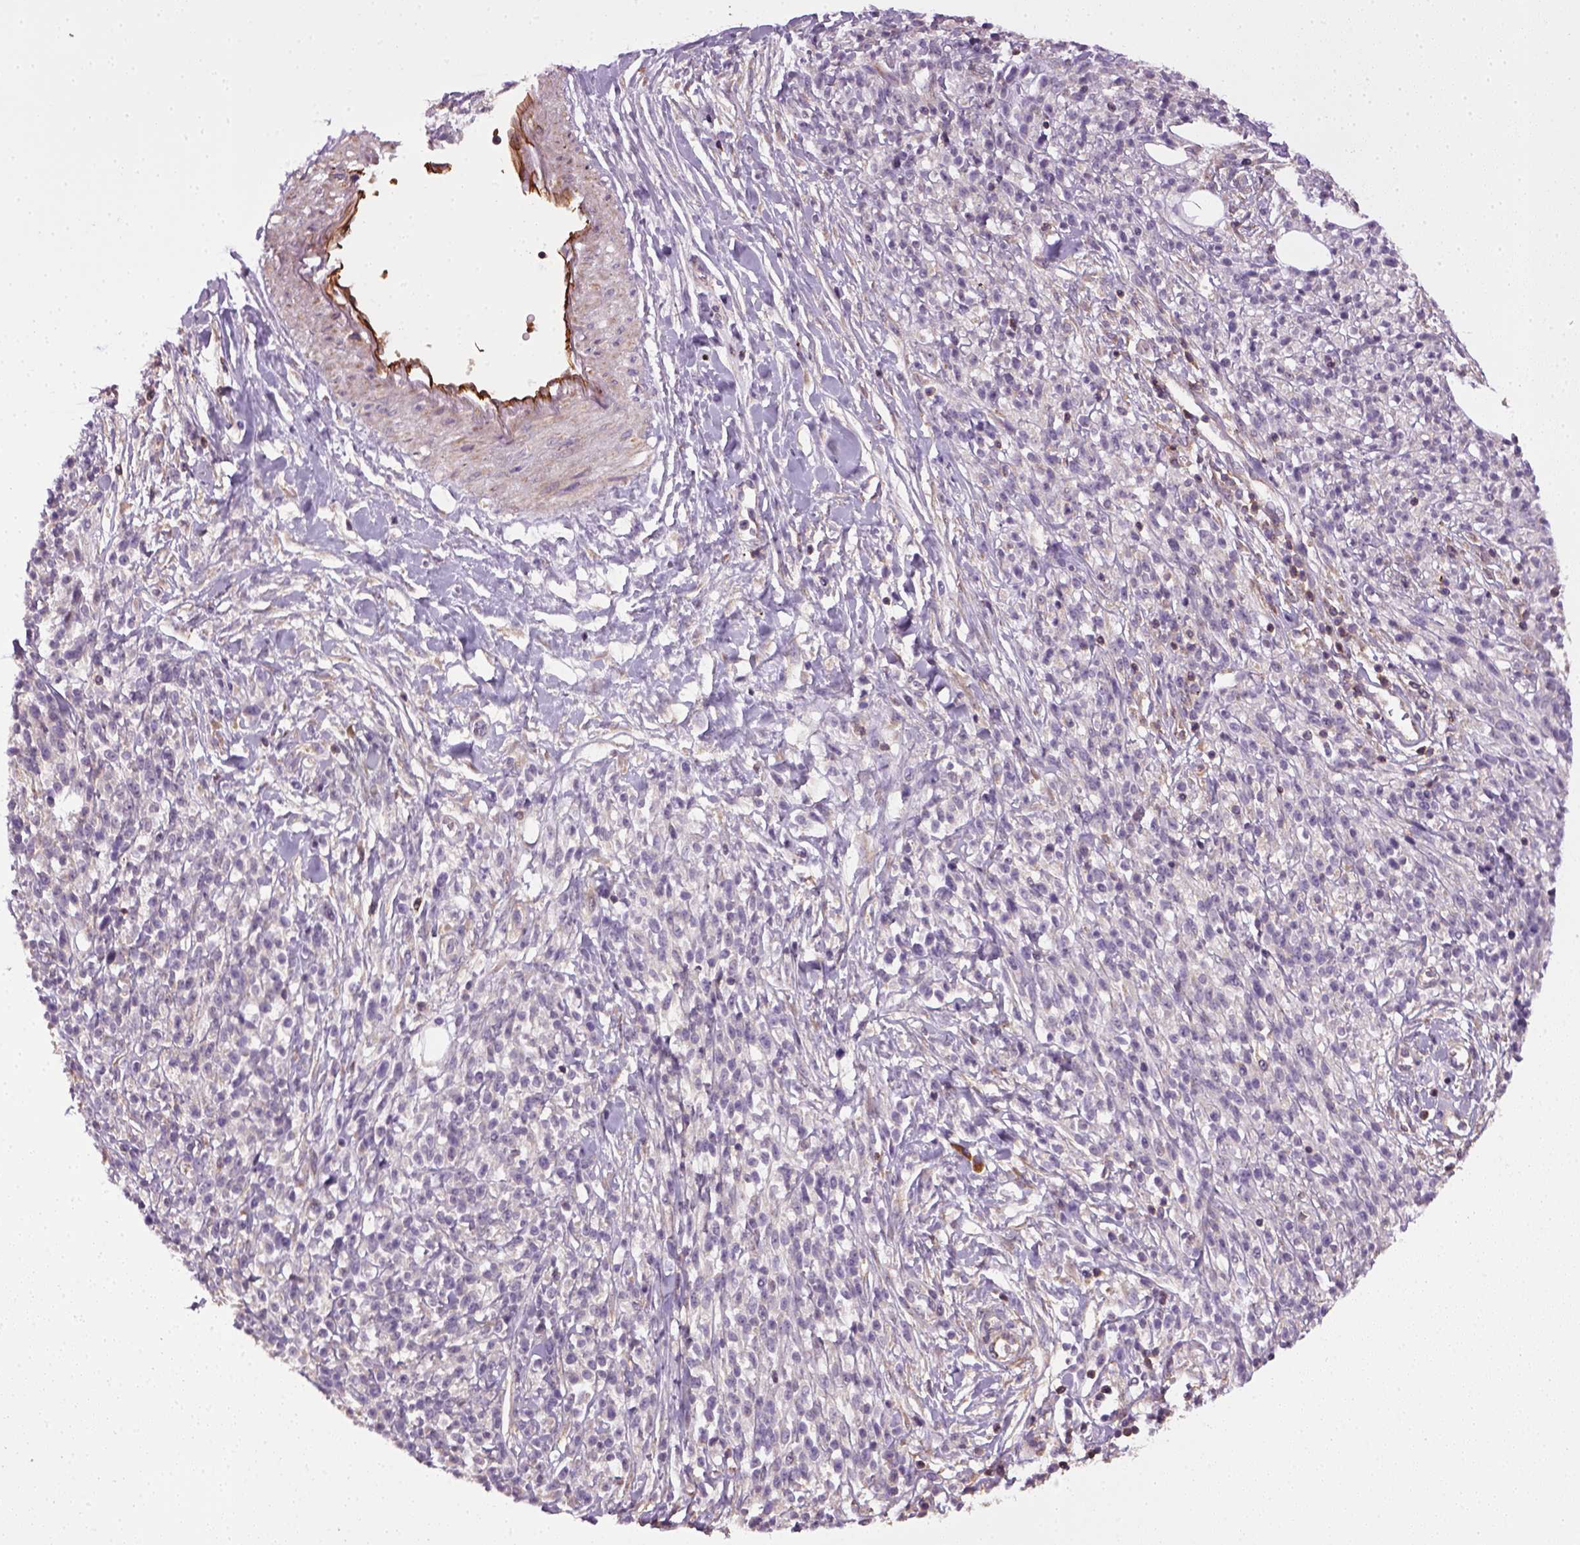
{"staining": {"intensity": "negative", "quantity": "none", "location": "none"}, "tissue": "melanoma", "cell_type": "Tumor cells", "image_type": "cancer", "snomed": [{"axis": "morphology", "description": "Malignant melanoma, NOS"}, {"axis": "topography", "description": "Skin"}, {"axis": "topography", "description": "Skin of trunk"}], "caption": "A histopathology image of human melanoma is negative for staining in tumor cells. (DAB (3,3'-diaminobenzidine) immunohistochemistry, high magnification).", "gene": "TPRG1", "patient": {"sex": "male", "age": 74}}